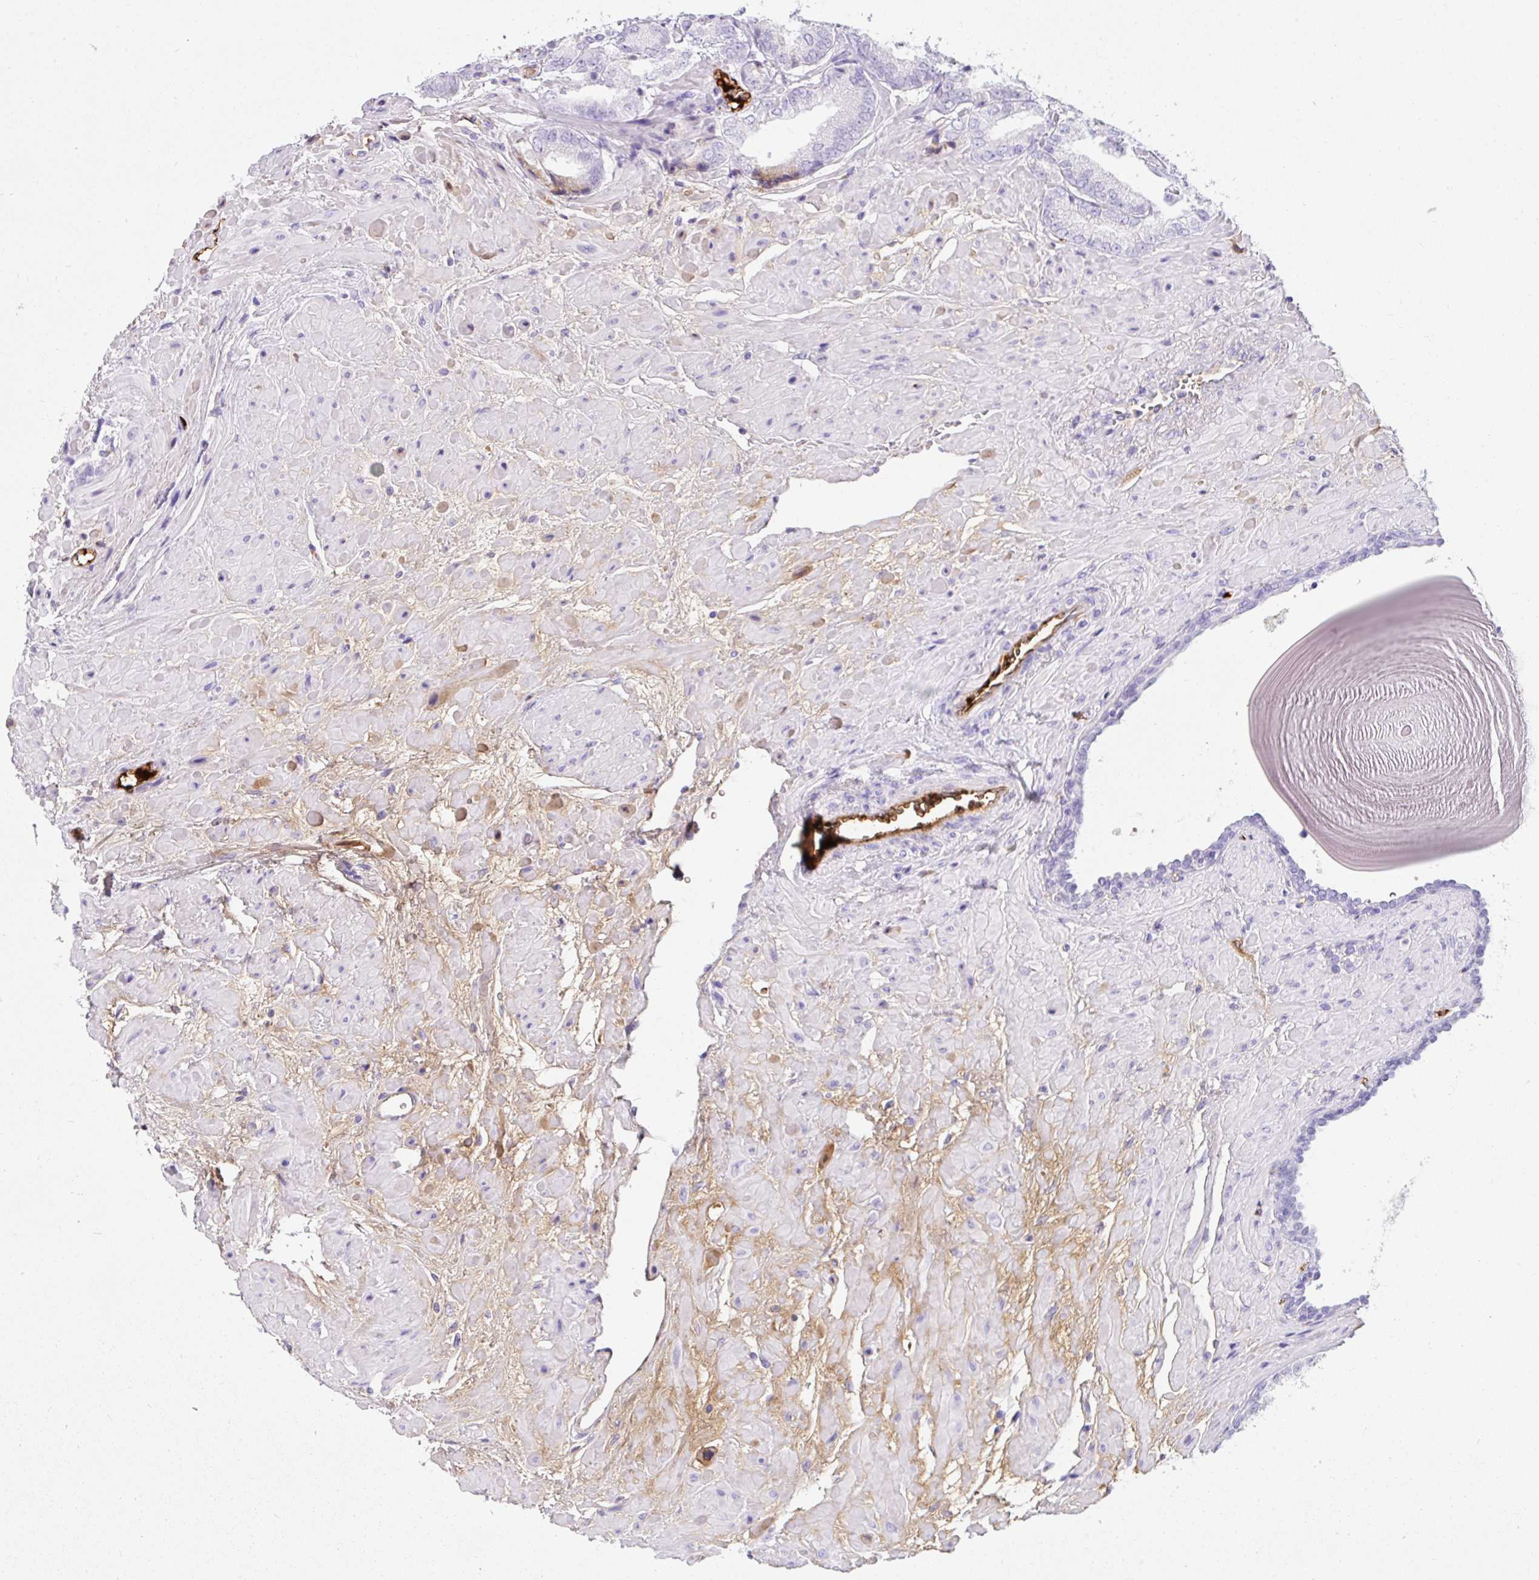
{"staining": {"intensity": "weak", "quantity": "<25%", "location": "cytoplasmic/membranous"}, "tissue": "prostate cancer", "cell_type": "Tumor cells", "image_type": "cancer", "snomed": [{"axis": "morphology", "description": "Adenocarcinoma, High grade"}, {"axis": "topography", "description": "Prostate"}], "caption": "High power microscopy image of an IHC photomicrograph of prostate cancer, revealing no significant expression in tumor cells. Nuclei are stained in blue.", "gene": "APOC4-APOC2", "patient": {"sex": "male", "age": 68}}